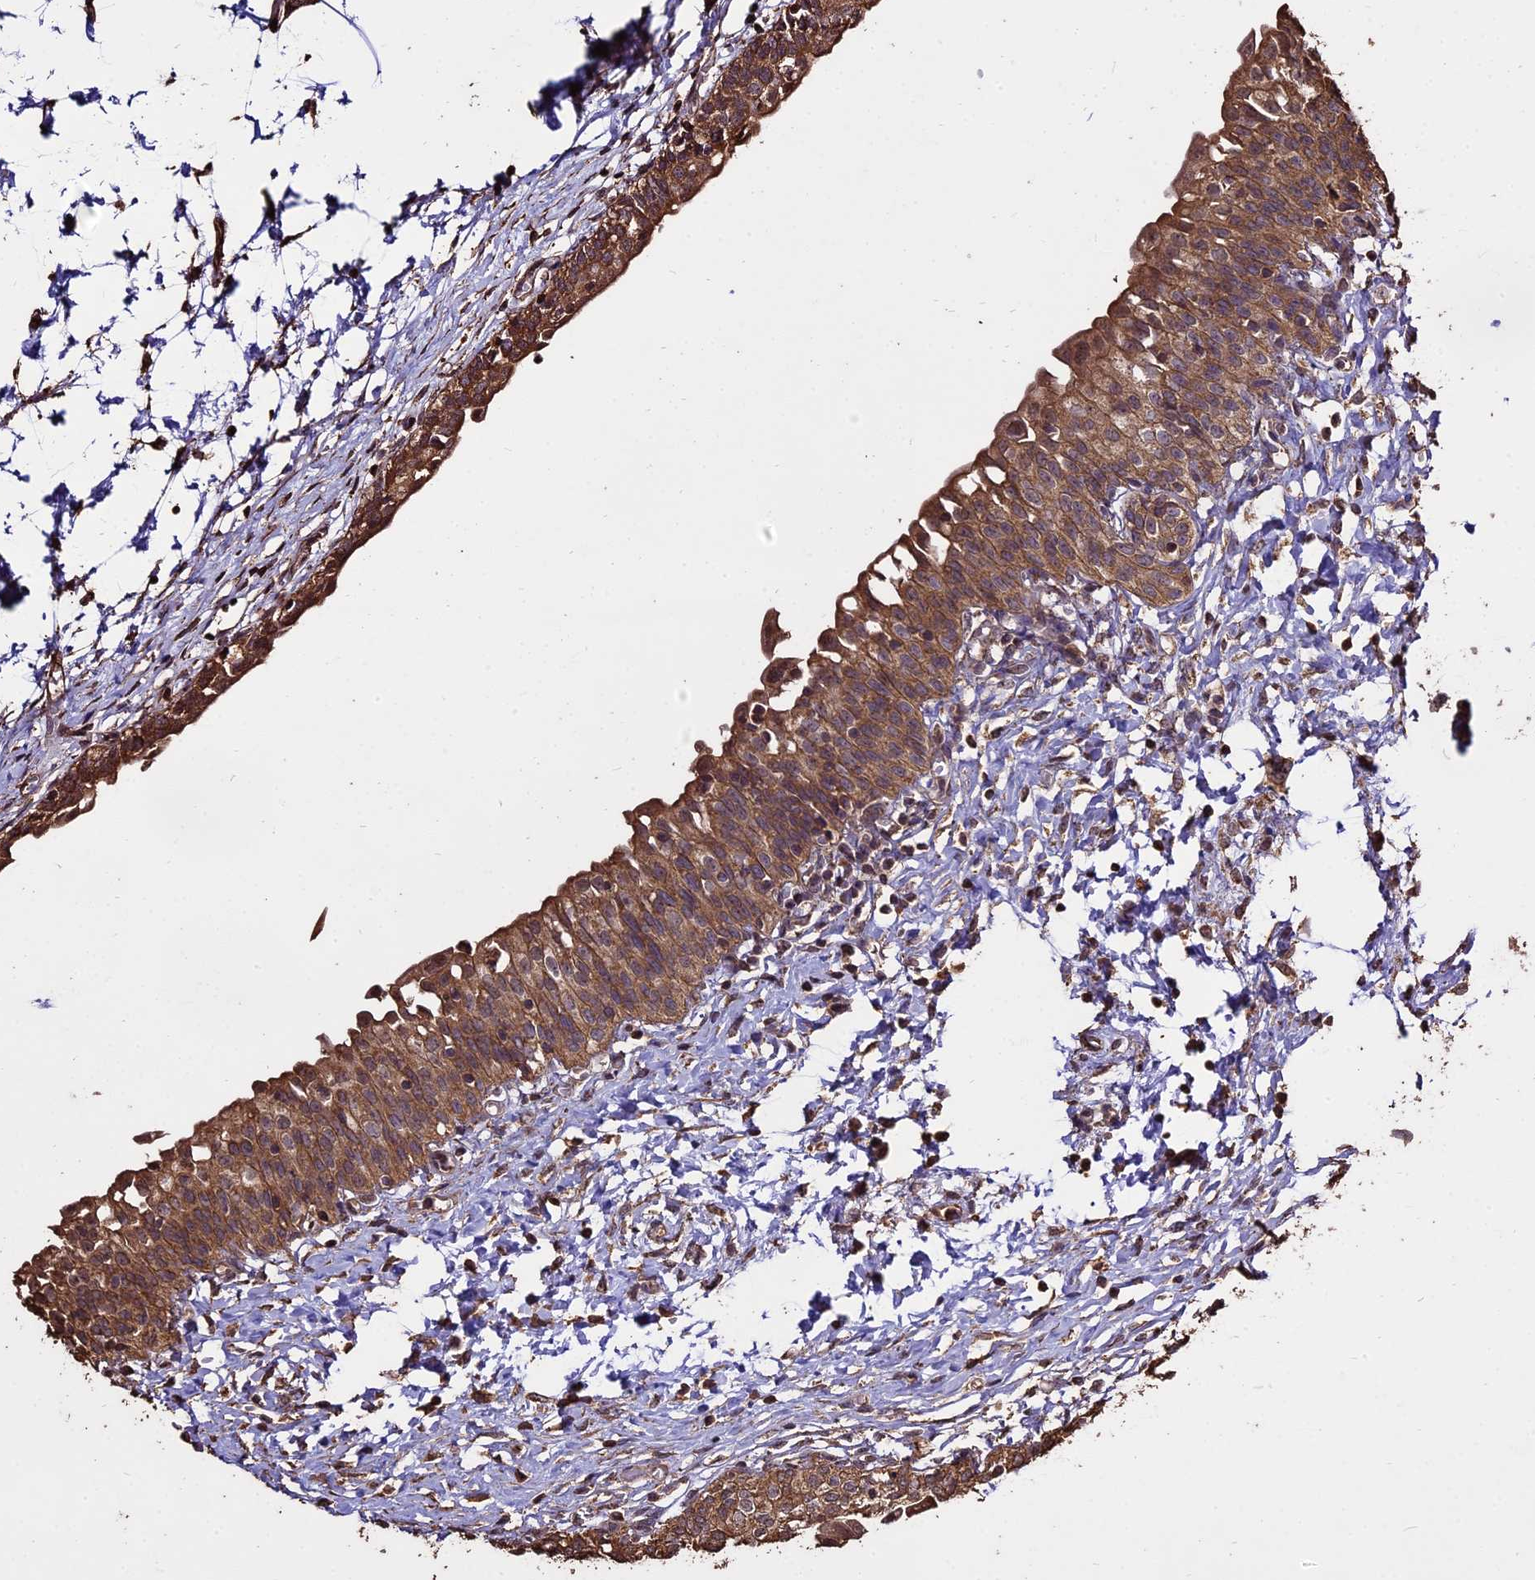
{"staining": {"intensity": "moderate", "quantity": ">75%", "location": "cytoplasmic/membranous"}, "tissue": "urinary bladder", "cell_type": "Urothelial cells", "image_type": "normal", "snomed": [{"axis": "morphology", "description": "Normal tissue, NOS"}, {"axis": "topography", "description": "Urinary bladder"}], "caption": "Immunohistochemical staining of normal urinary bladder shows >75% levels of moderate cytoplasmic/membranous protein expression in about >75% of urothelial cells. (IHC, brightfield microscopy, high magnification).", "gene": "PGPEP1L", "patient": {"sex": "male", "age": 55}}